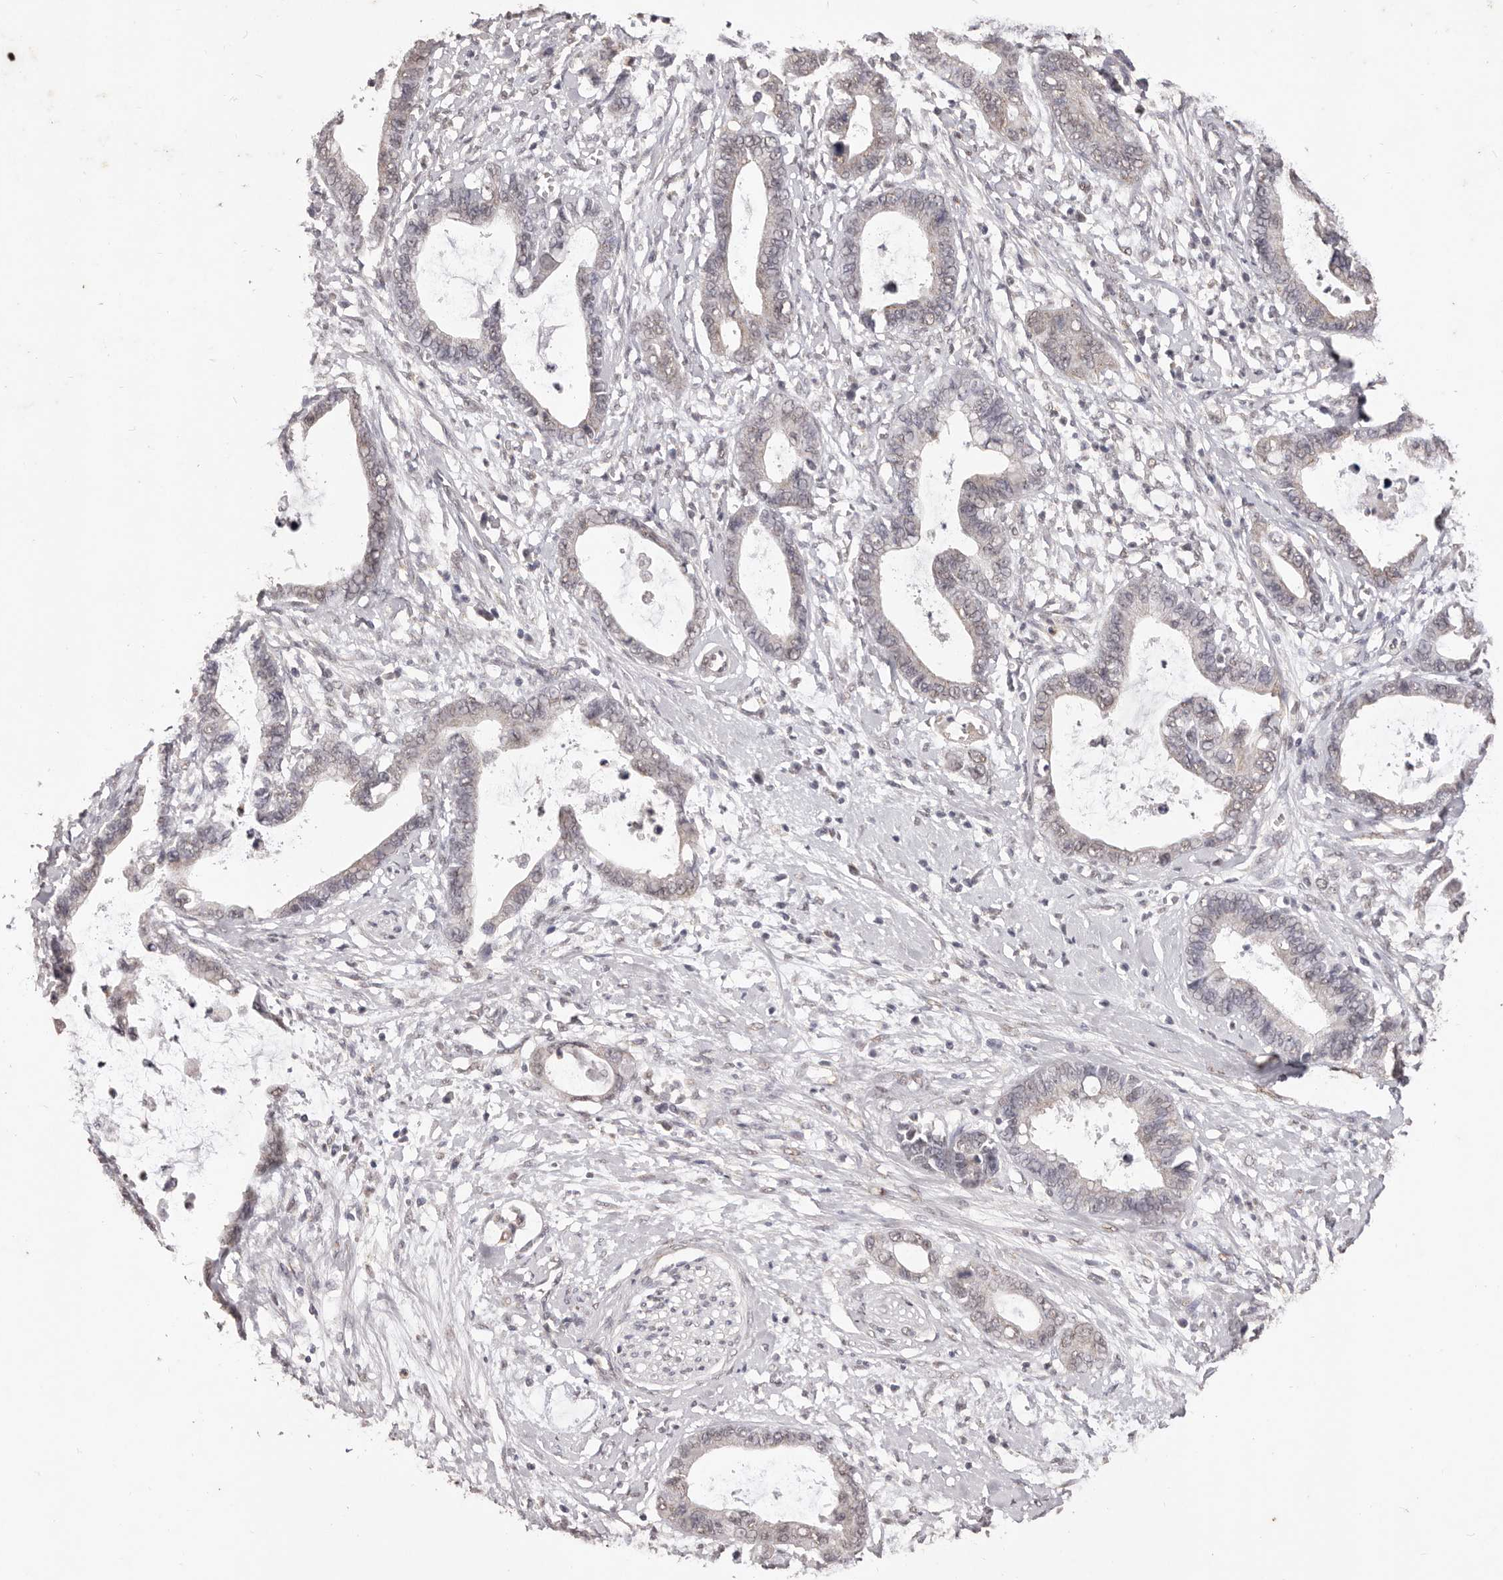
{"staining": {"intensity": "negative", "quantity": "none", "location": "none"}, "tissue": "cervical cancer", "cell_type": "Tumor cells", "image_type": "cancer", "snomed": [{"axis": "morphology", "description": "Adenocarcinoma, NOS"}, {"axis": "topography", "description": "Cervix"}], "caption": "Immunohistochemistry (IHC) photomicrograph of neoplastic tissue: cervical adenocarcinoma stained with DAB exhibits no significant protein staining in tumor cells.", "gene": "RPS6KA5", "patient": {"sex": "female", "age": 44}}